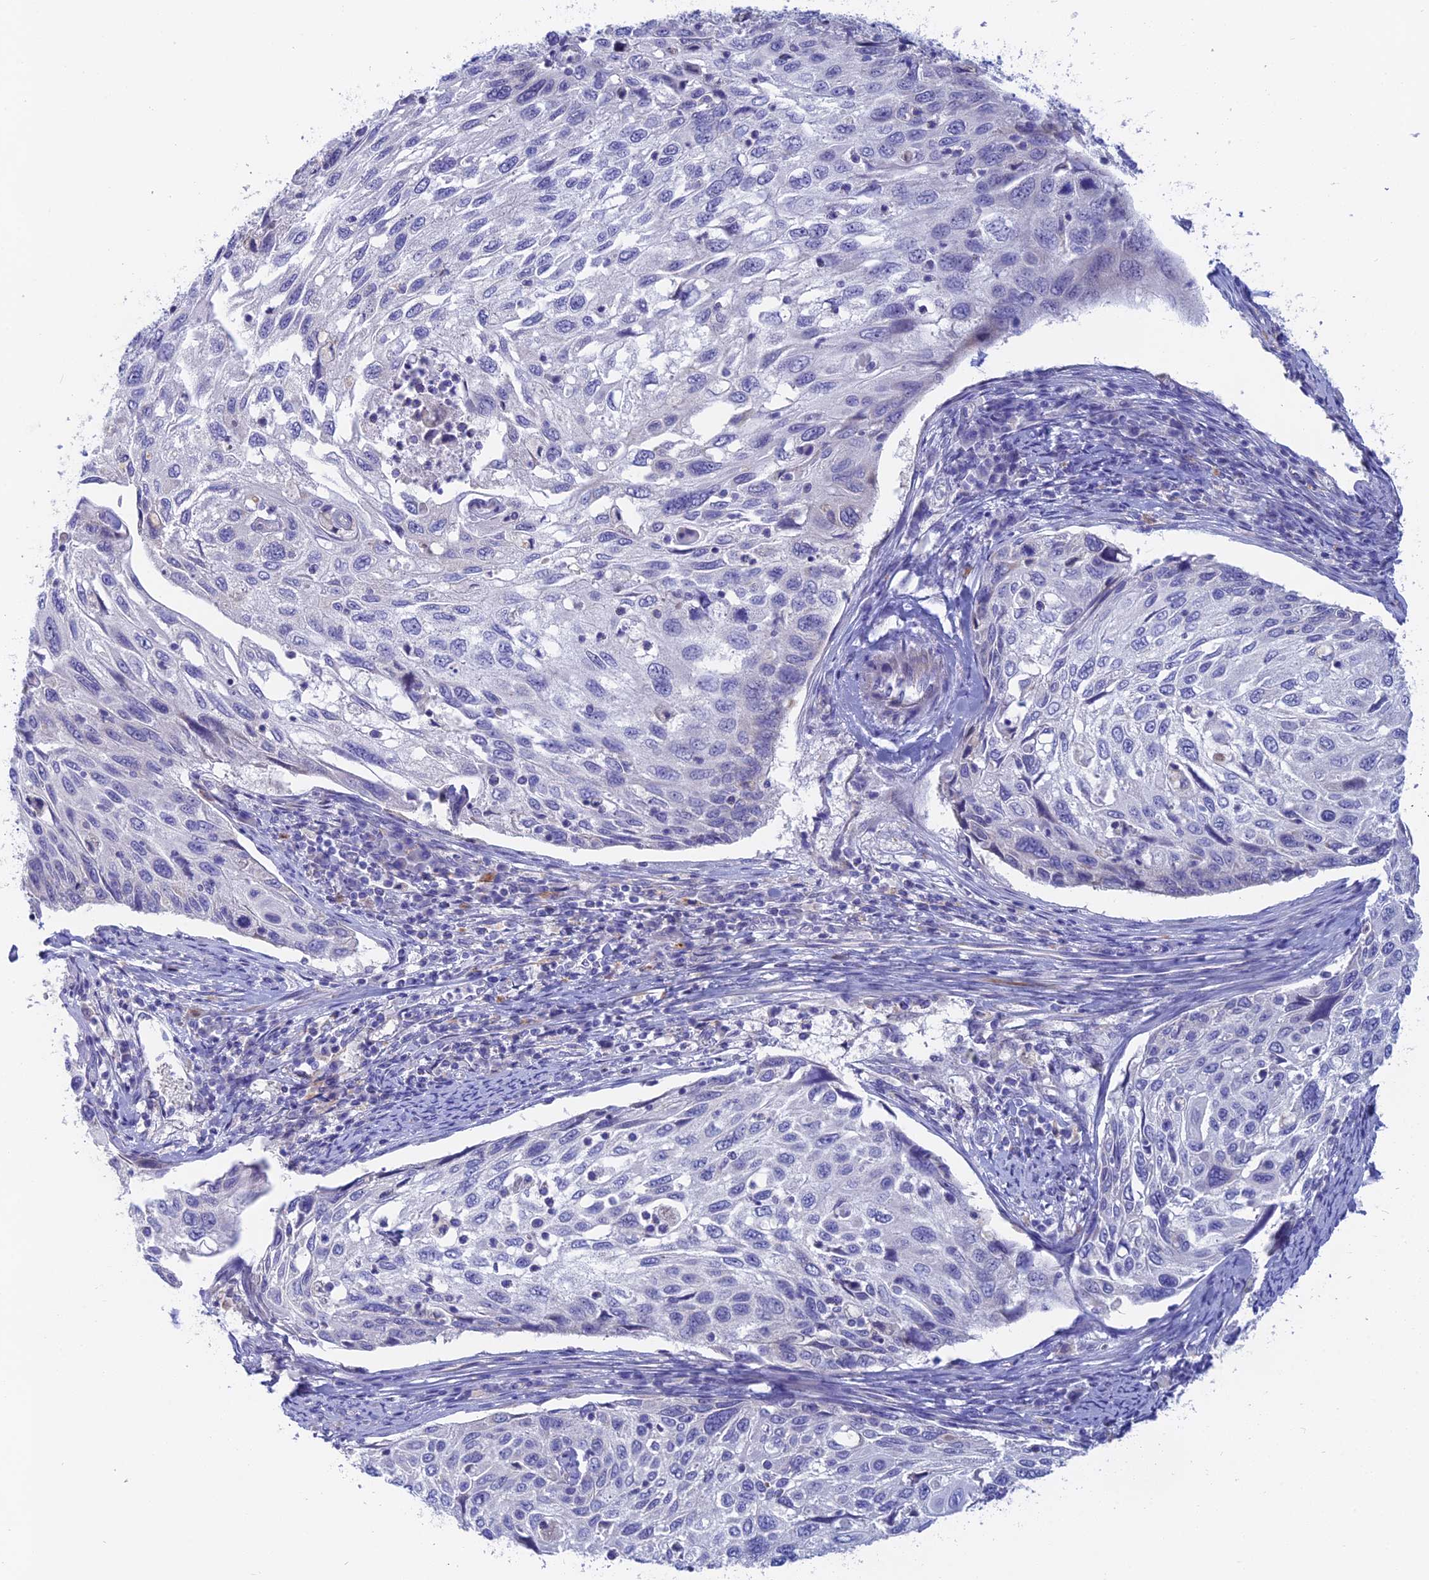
{"staining": {"intensity": "negative", "quantity": "none", "location": "none"}, "tissue": "cervical cancer", "cell_type": "Tumor cells", "image_type": "cancer", "snomed": [{"axis": "morphology", "description": "Squamous cell carcinoma, NOS"}, {"axis": "topography", "description": "Cervix"}], "caption": "Micrograph shows no significant protein positivity in tumor cells of cervical cancer (squamous cell carcinoma).", "gene": "GLB1L", "patient": {"sex": "female", "age": 70}}